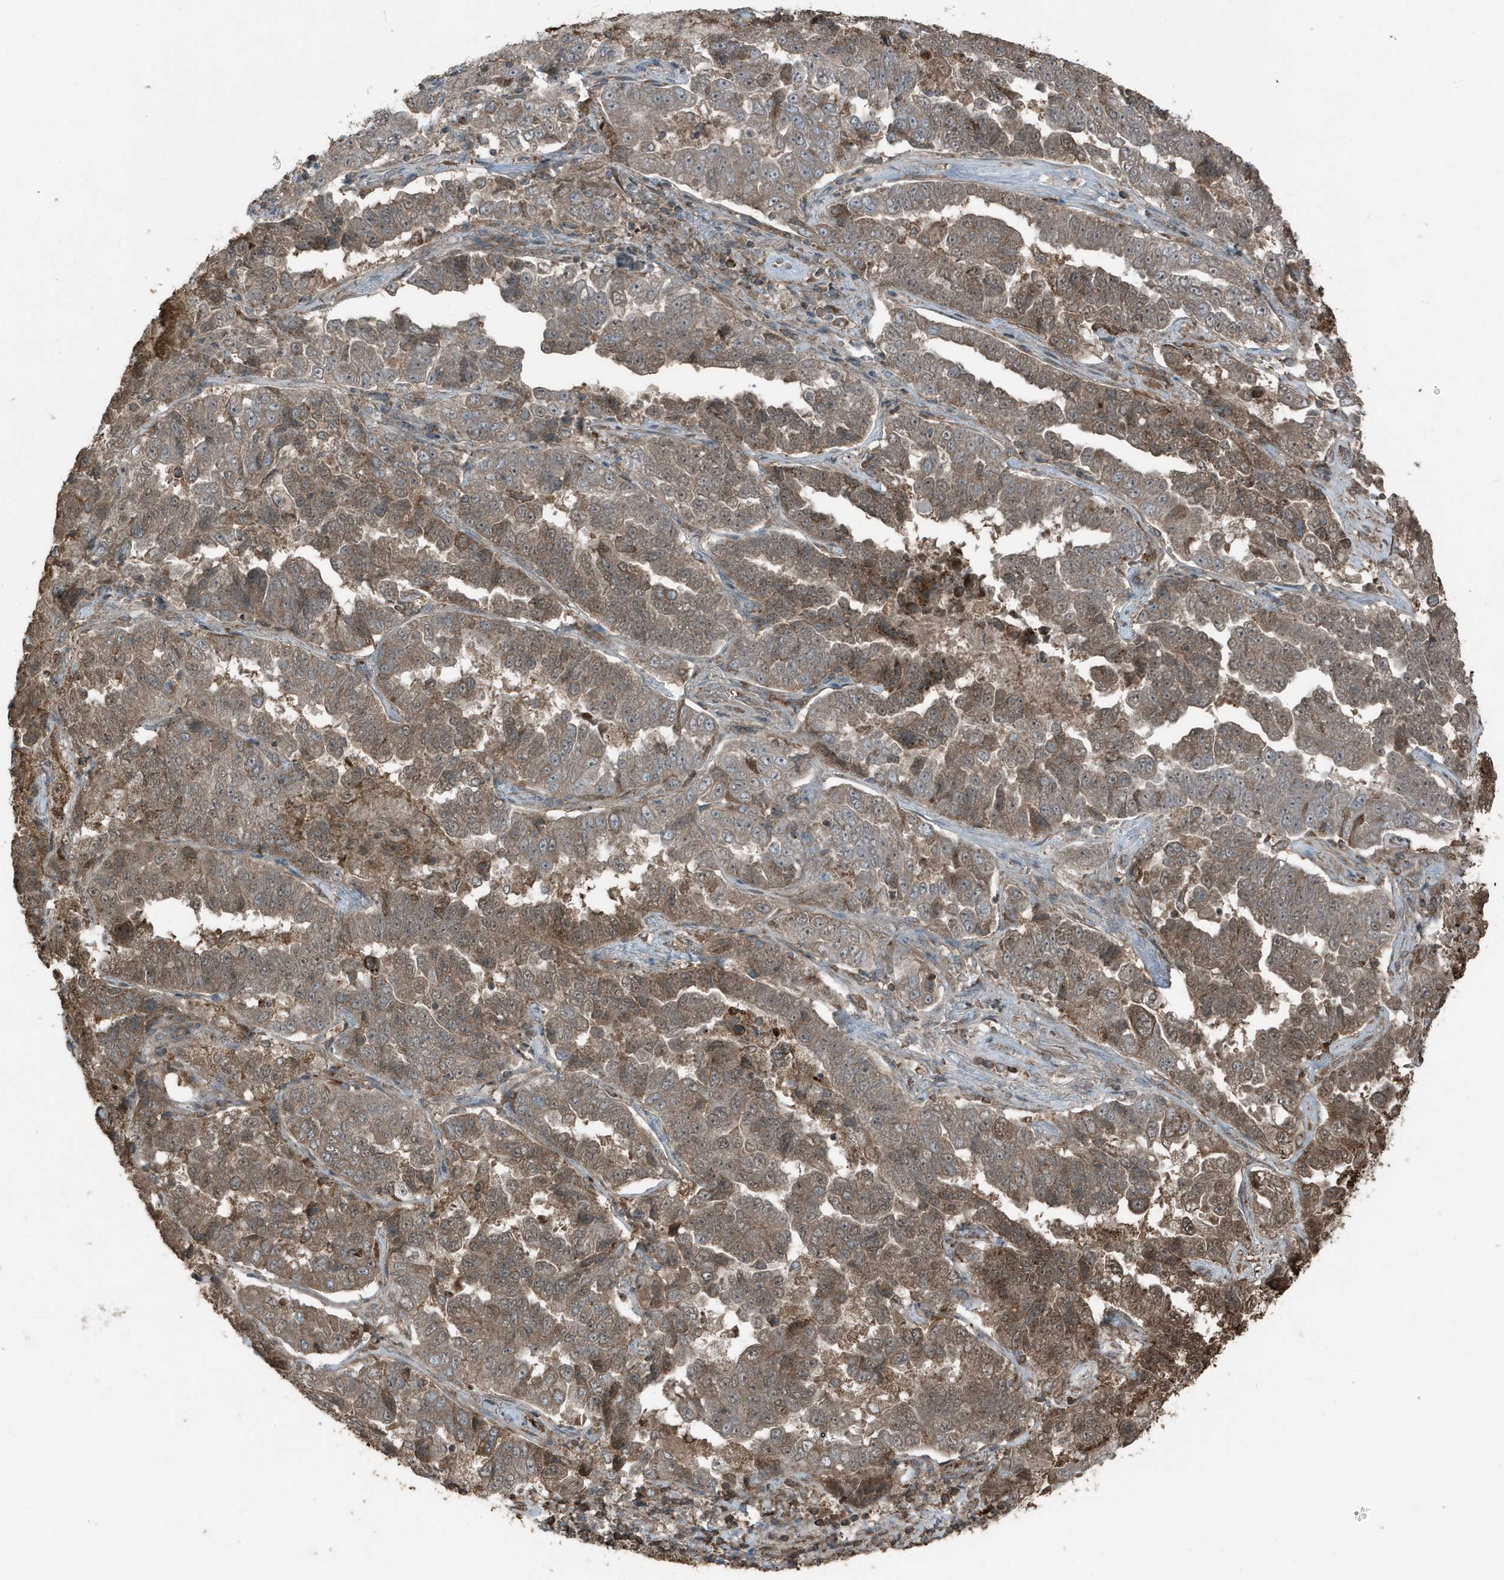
{"staining": {"intensity": "moderate", "quantity": ">75%", "location": "cytoplasmic/membranous"}, "tissue": "lung cancer", "cell_type": "Tumor cells", "image_type": "cancer", "snomed": [{"axis": "morphology", "description": "Adenocarcinoma, NOS"}, {"axis": "topography", "description": "Lung"}], "caption": "A brown stain labels moderate cytoplasmic/membranous positivity of a protein in human lung cancer tumor cells.", "gene": "AZI2", "patient": {"sex": "female", "age": 51}}